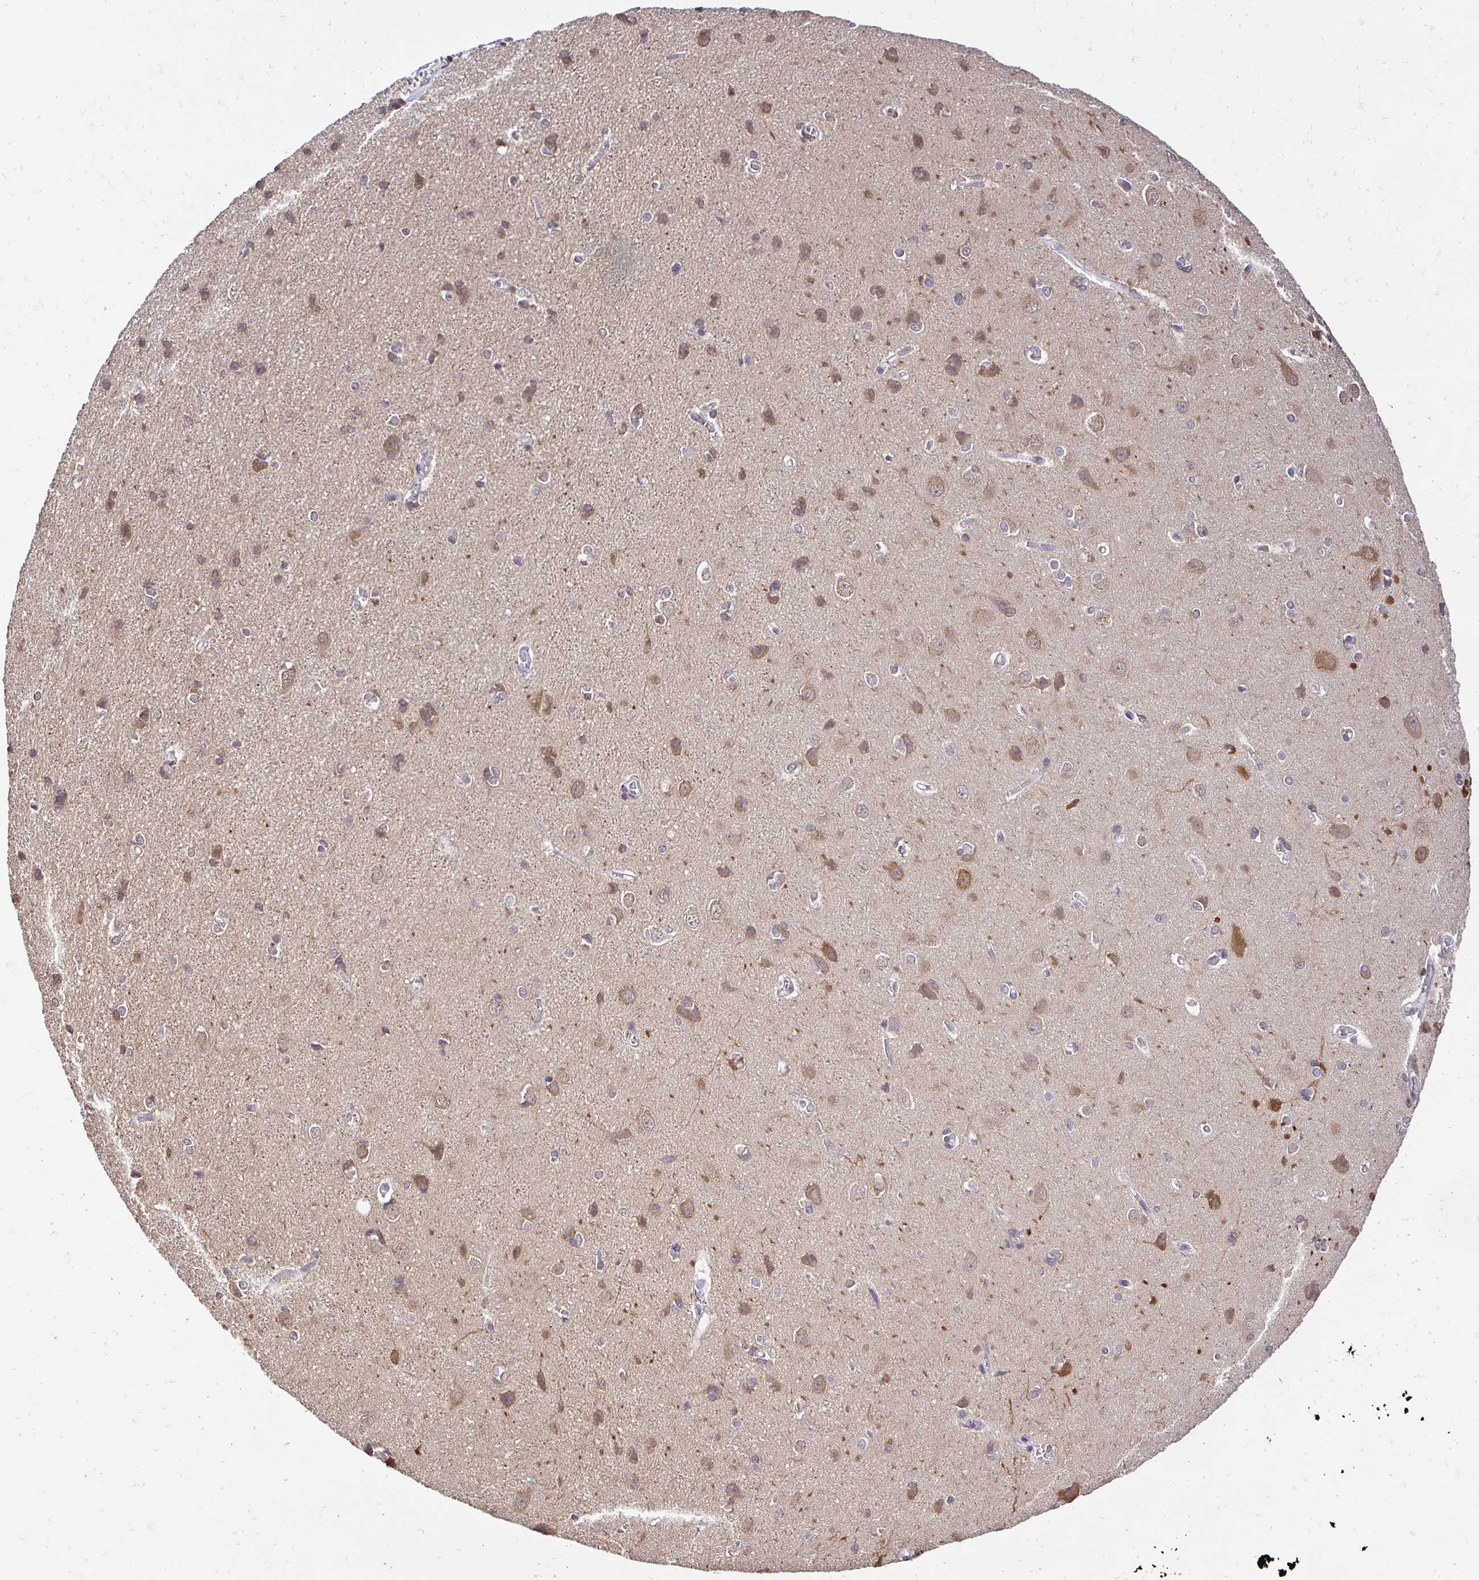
{"staining": {"intensity": "negative", "quantity": "none", "location": "none"}, "tissue": "cerebral cortex", "cell_type": "Endothelial cells", "image_type": "normal", "snomed": [{"axis": "morphology", "description": "Normal tissue, NOS"}, {"axis": "topography", "description": "Cerebral cortex"}], "caption": "DAB (3,3'-diaminobenzidine) immunohistochemical staining of unremarkable cerebral cortex displays no significant positivity in endothelial cells. The staining was performed using DAB (3,3'-diaminobenzidine) to visualize the protein expression in brown, while the nuclei were stained in blue with hematoxylin (Magnification: 20x).", "gene": "RHEBL1", "patient": {"sex": "male", "age": 37}}